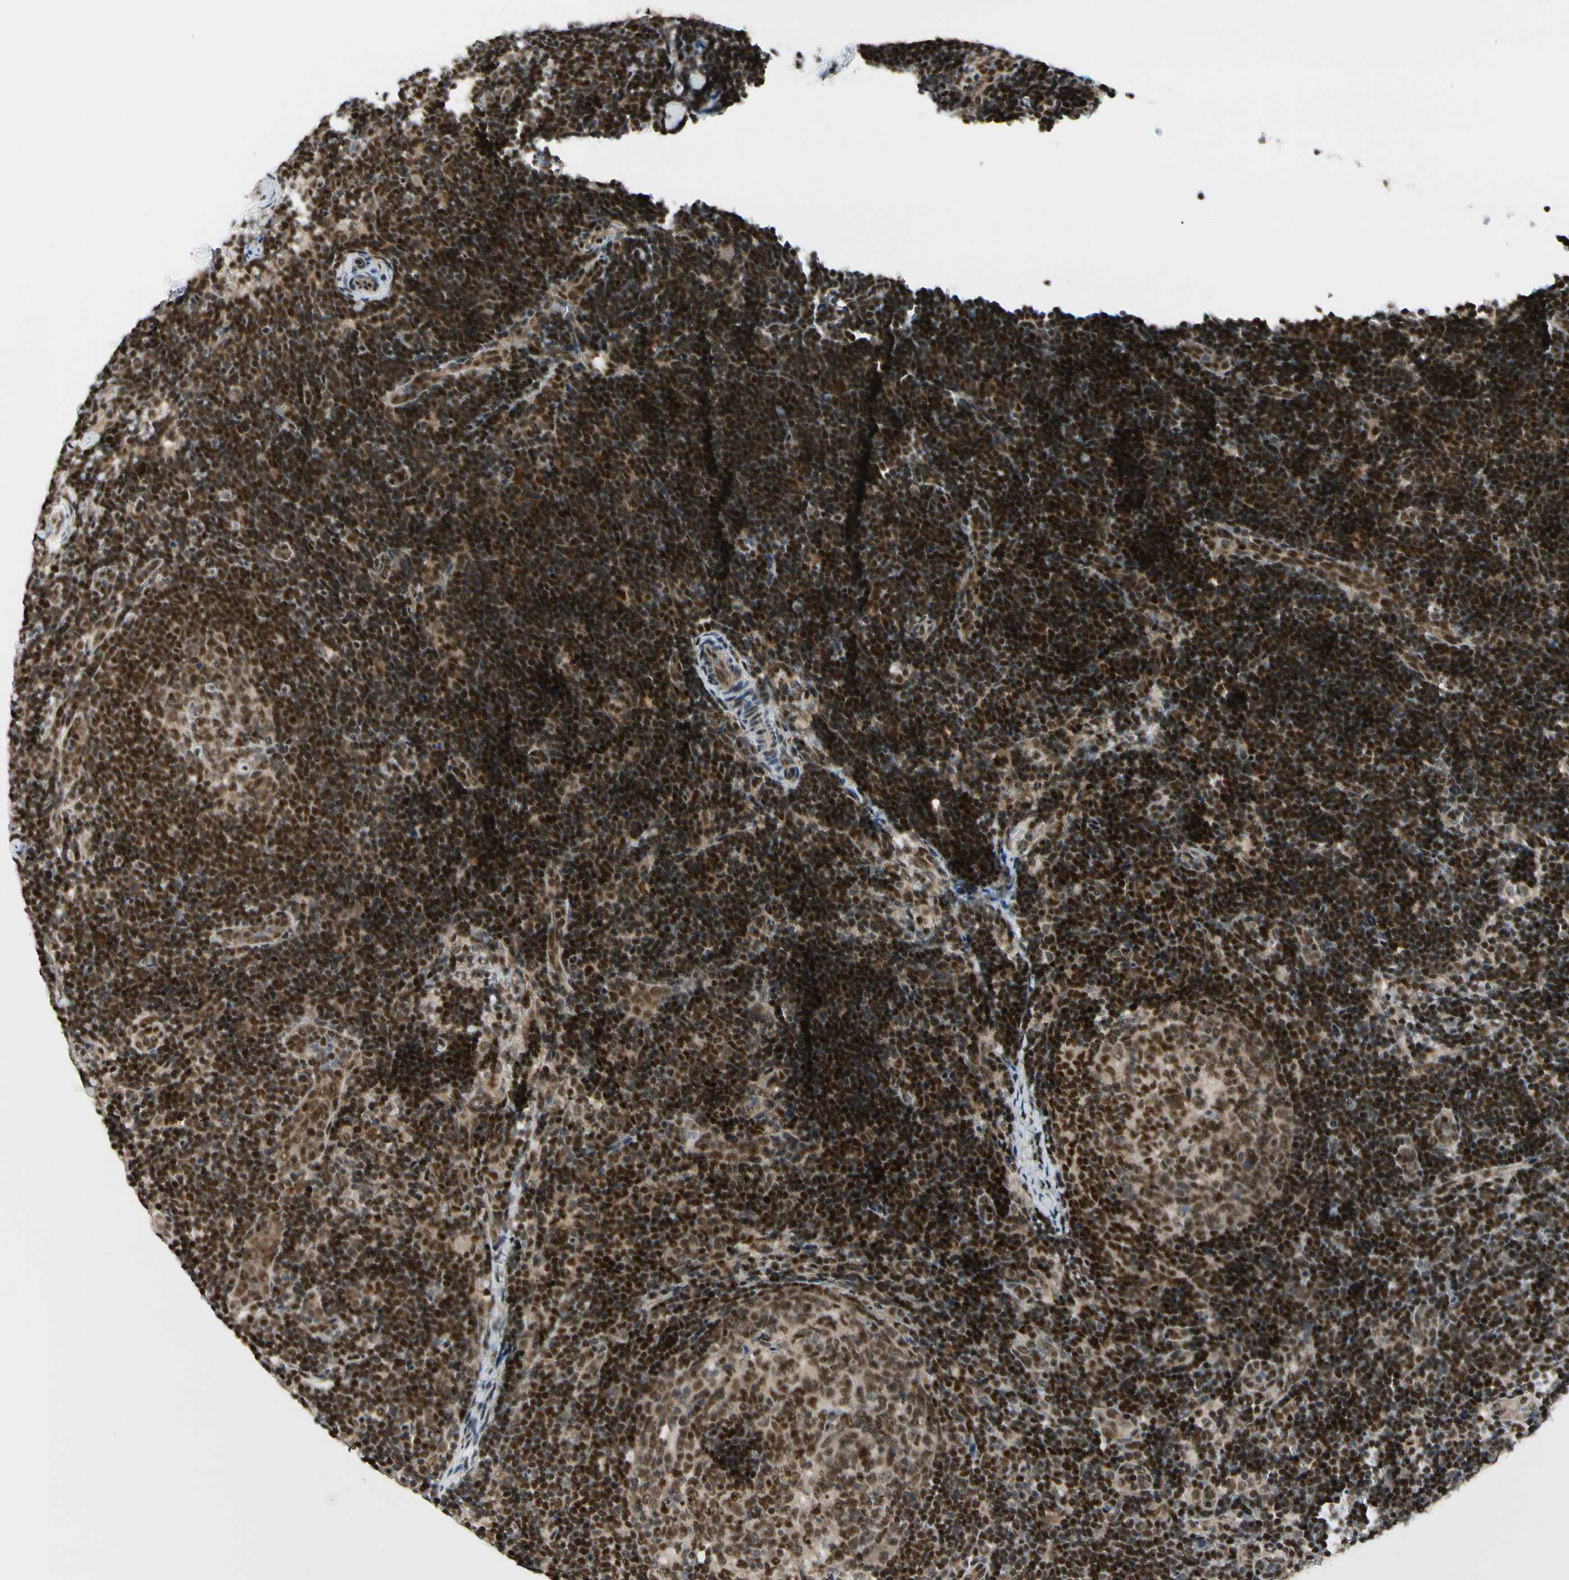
{"staining": {"intensity": "strong", "quantity": ">75%", "location": "cytoplasmic/membranous,nuclear"}, "tissue": "lymph node", "cell_type": "Germinal center cells", "image_type": "normal", "snomed": [{"axis": "morphology", "description": "Normal tissue, NOS"}, {"axis": "topography", "description": "Lymph node"}], "caption": "Protein staining exhibits strong cytoplasmic/membranous,nuclear positivity in approximately >75% of germinal center cells in benign lymph node. (brown staining indicates protein expression, while blue staining denotes nuclei).", "gene": "DAXX", "patient": {"sex": "female", "age": 14}}